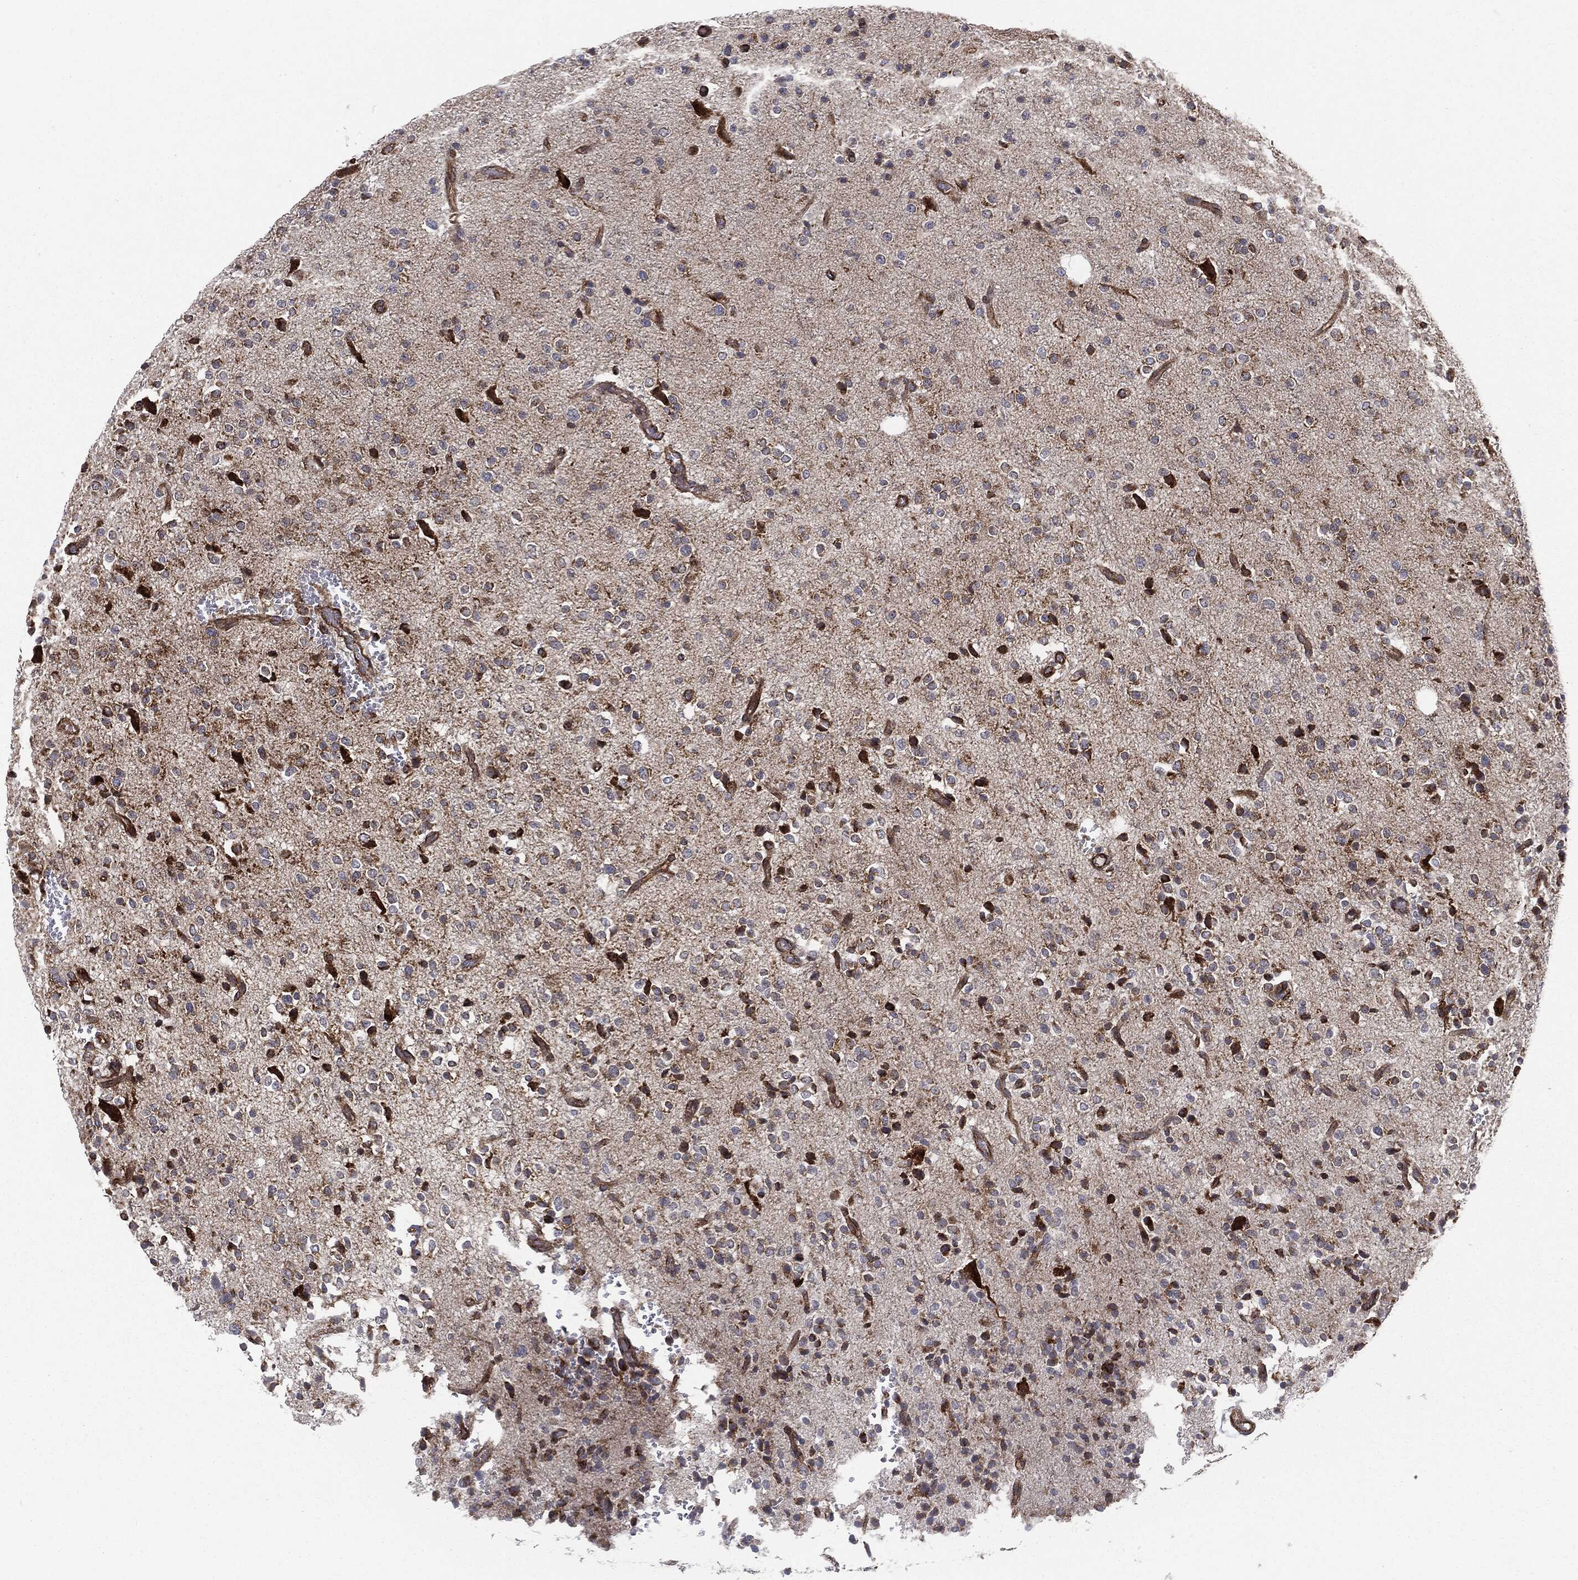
{"staining": {"intensity": "moderate", "quantity": "25%-75%", "location": "cytoplasmic/membranous"}, "tissue": "glioma", "cell_type": "Tumor cells", "image_type": "cancer", "snomed": [{"axis": "morphology", "description": "Glioma, malignant, Low grade"}, {"axis": "topography", "description": "Brain"}], "caption": "Protein staining of low-grade glioma (malignant) tissue displays moderate cytoplasmic/membranous staining in approximately 25%-75% of tumor cells.", "gene": "CYLD", "patient": {"sex": "male", "age": 41}}